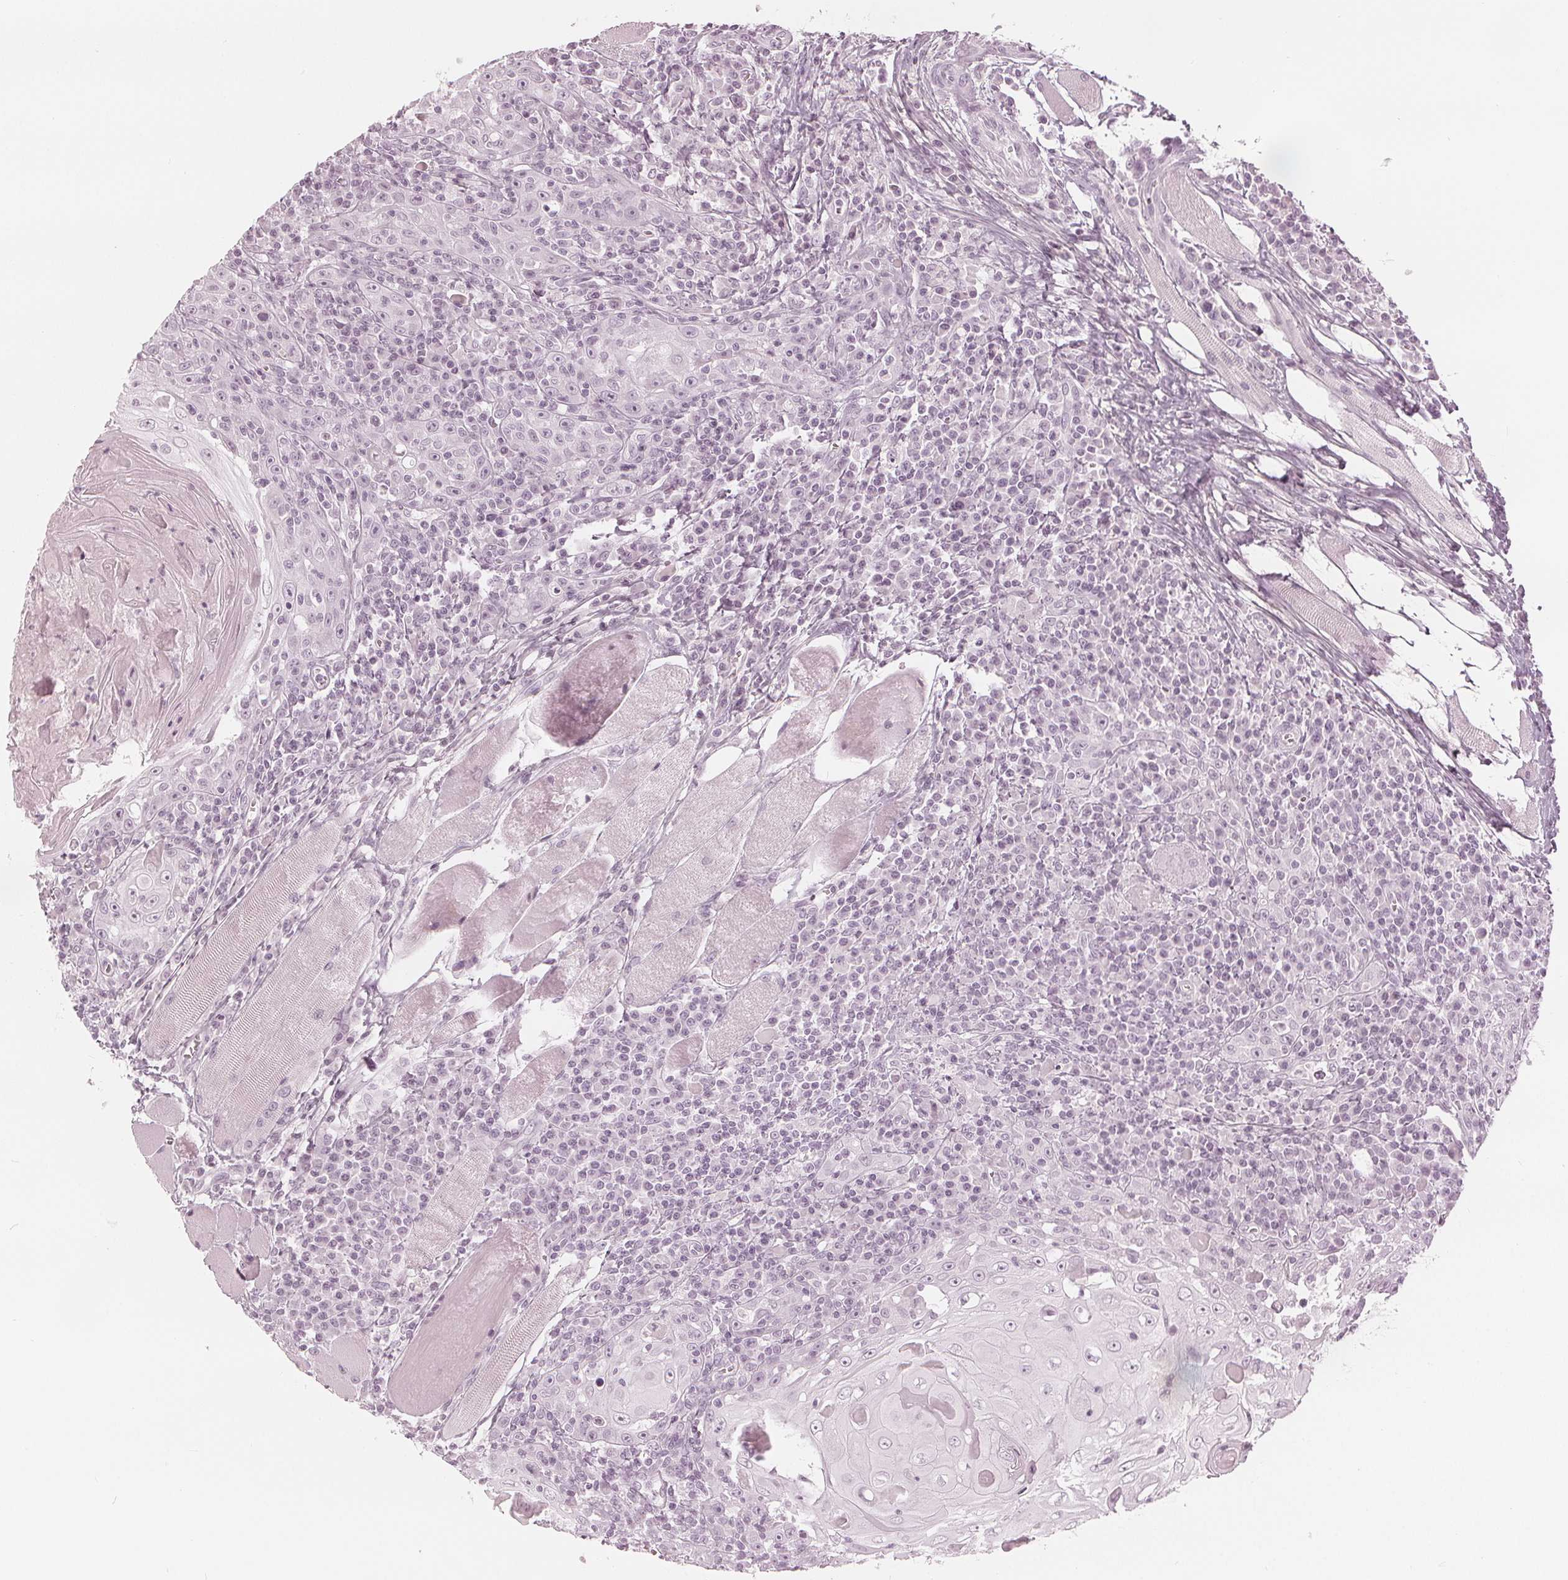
{"staining": {"intensity": "negative", "quantity": "none", "location": "none"}, "tissue": "head and neck cancer", "cell_type": "Tumor cells", "image_type": "cancer", "snomed": [{"axis": "morphology", "description": "Squamous cell carcinoma, NOS"}, {"axis": "topography", "description": "Head-Neck"}], "caption": "Immunohistochemical staining of human head and neck cancer shows no significant expression in tumor cells.", "gene": "PAEP", "patient": {"sex": "male", "age": 52}}